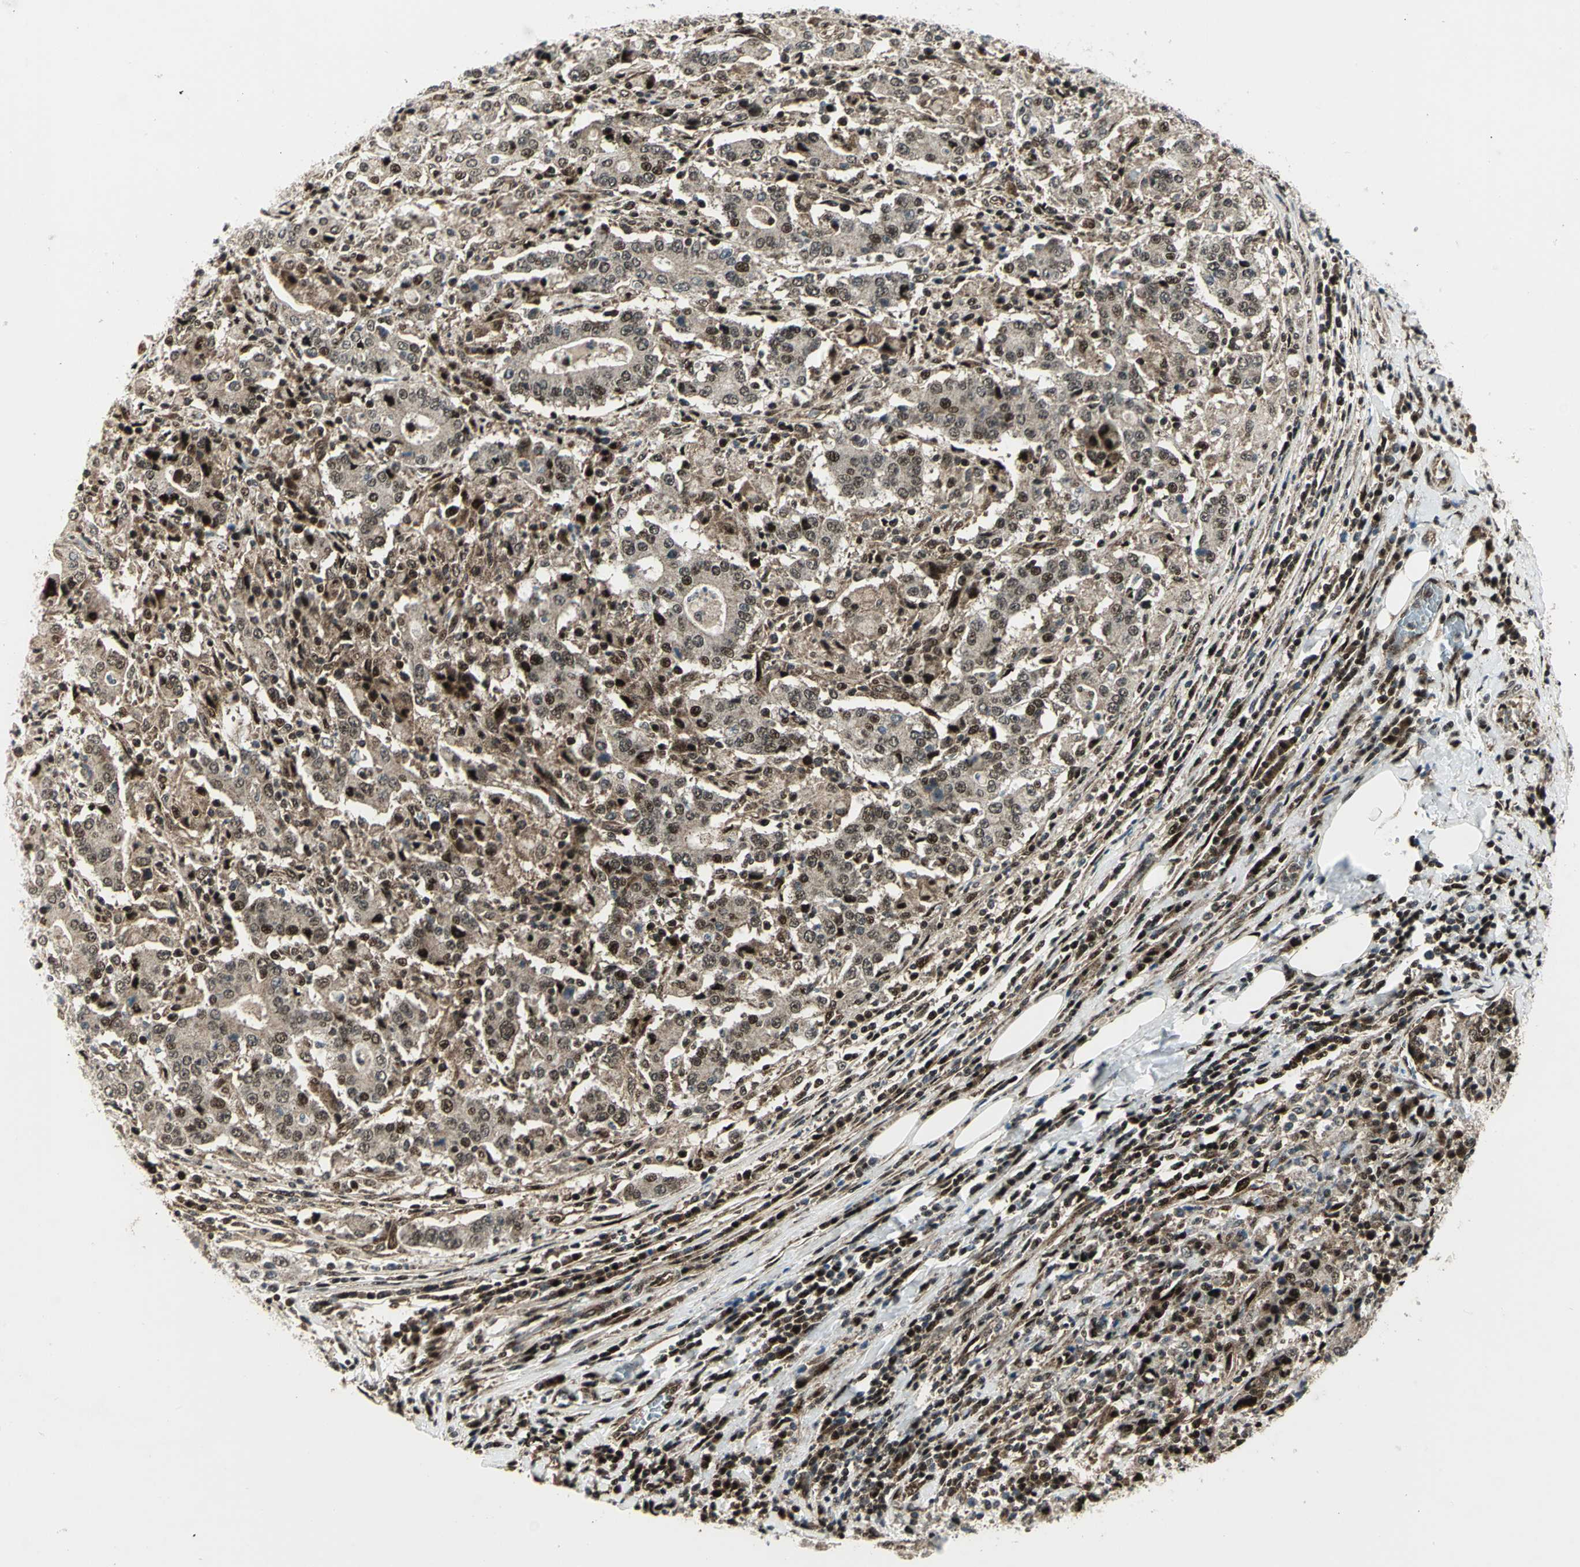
{"staining": {"intensity": "moderate", "quantity": ">75%", "location": "cytoplasmic/membranous,nuclear"}, "tissue": "stomach cancer", "cell_type": "Tumor cells", "image_type": "cancer", "snomed": [{"axis": "morphology", "description": "Normal tissue, NOS"}, {"axis": "morphology", "description": "Adenocarcinoma, NOS"}, {"axis": "topography", "description": "Stomach, upper"}, {"axis": "topography", "description": "Stomach"}], "caption": "IHC of stomach adenocarcinoma demonstrates medium levels of moderate cytoplasmic/membranous and nuclear positivity in about >75% of tumor cells. (DAB (3,3'-diaminobenzidine) IHC, brown staining for protein, blue staining for nuclei).", "gene": "COPS5", "patient": {"sex": "male", "age": 59}}